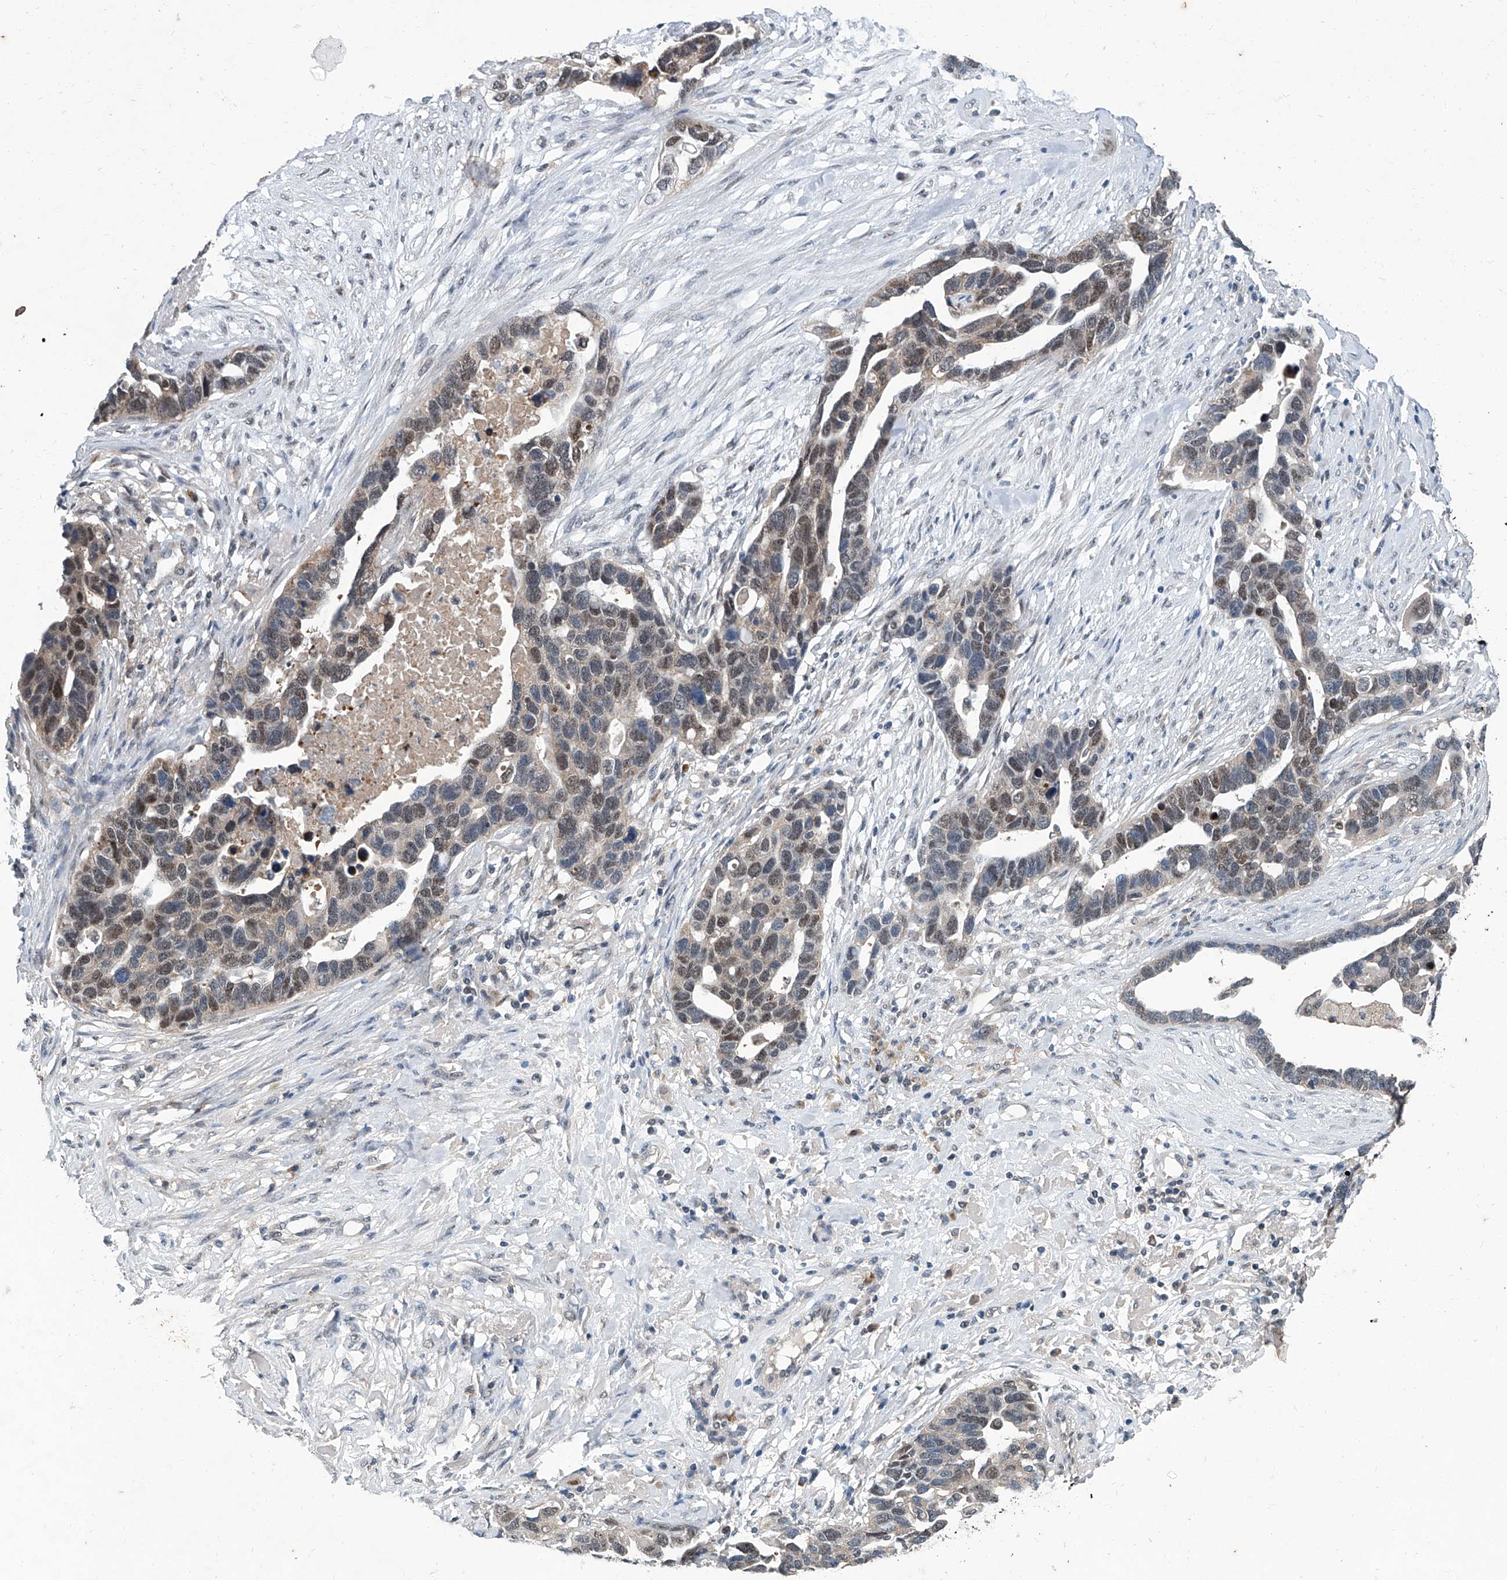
{"staining": {"intensity": "weak", "quantity": "25%-75%", "location": "cytoplasmic/membranous,nuclear"}, "tissue": "ovarian cancer", "cell_type": "Tumor cells", "image_type": "cancer", "snomed": [{"axis": "morphology", "description": "Cystadenocarcinoma, serous, NOS"}, {"axis": "topography", "description": "Ovary"}], "caption": "Human ovarian cancer (serous cystadenocarcinoma) stained with a protein marker exhibits weak staining in tumor cells.", "gene": "CLK1", "patient": {"sex": "female", "age": 54}}